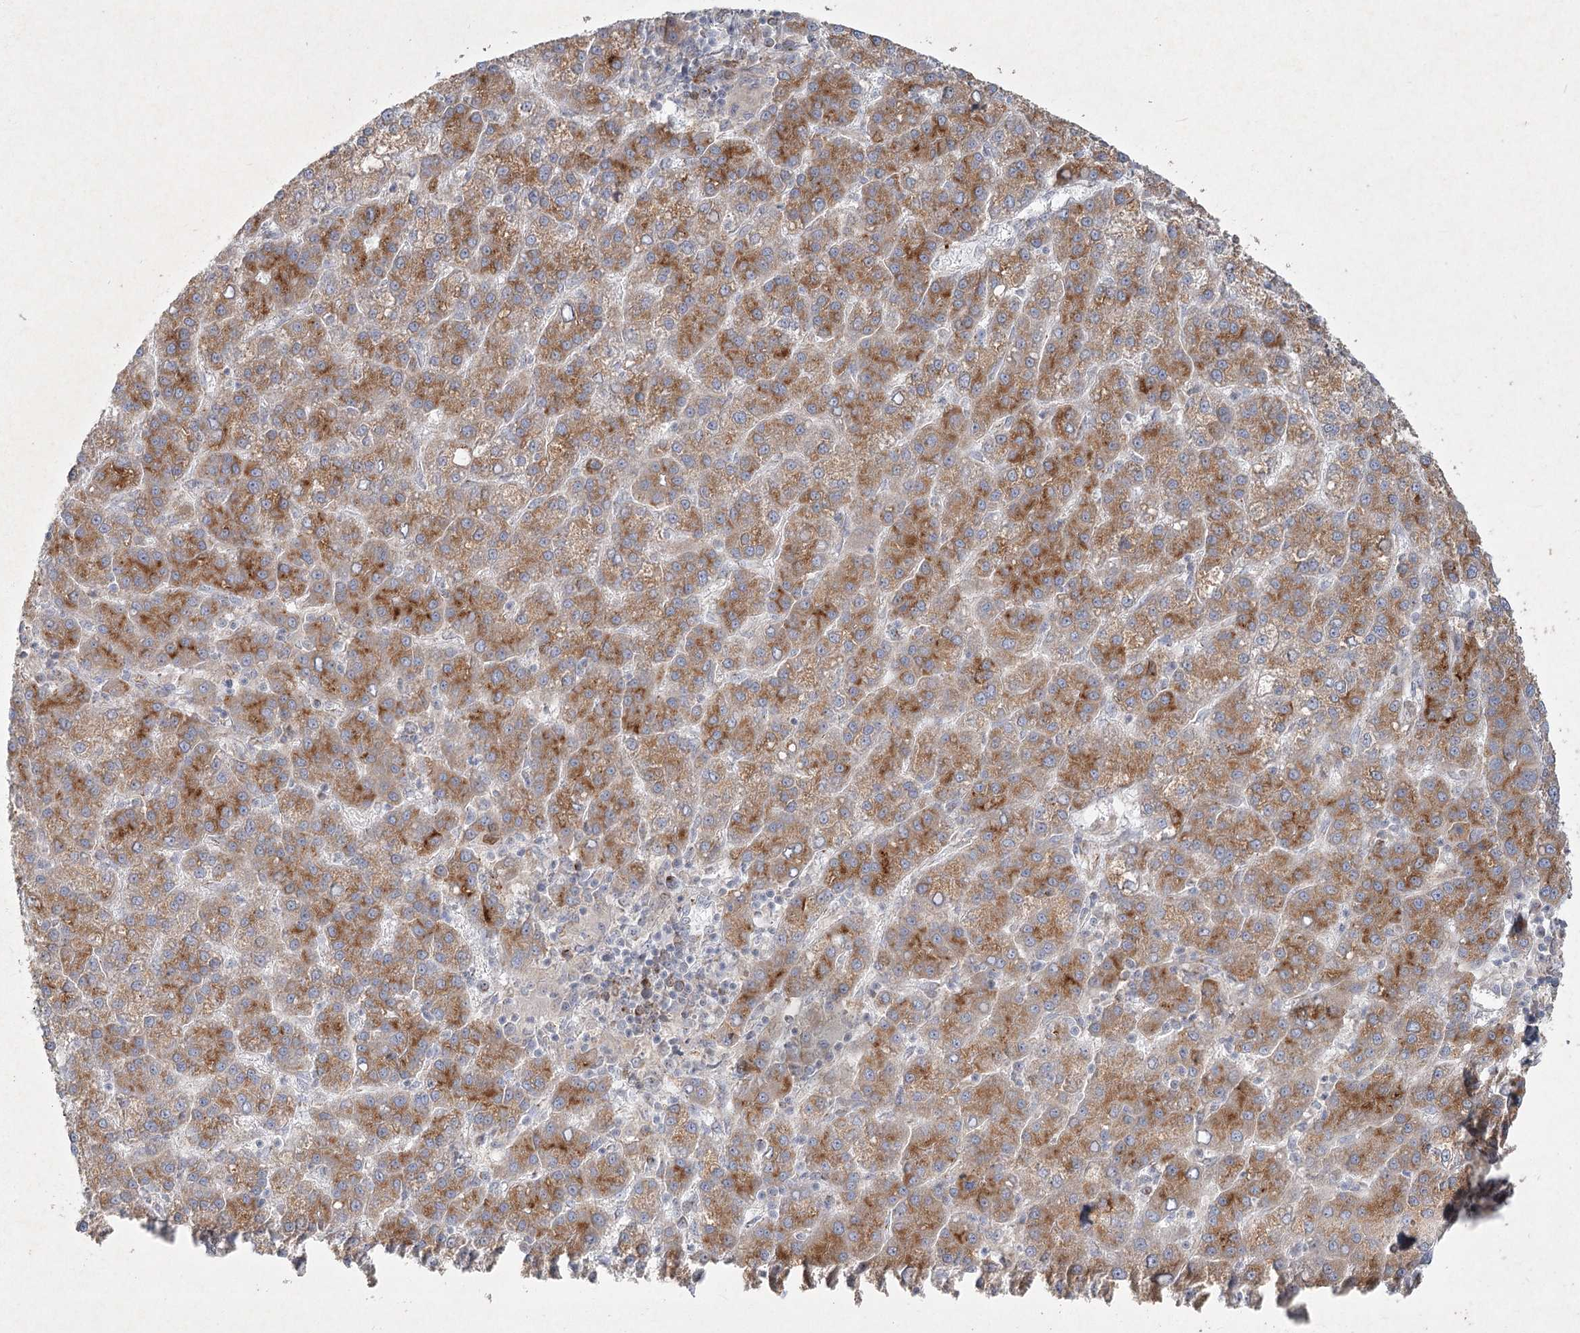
{"staining": {"intensity": "moderate", "quantity": ">75%", "location": "cytoplasmic/membranous"}, "tissue": "liver cancer", "cell_type": "Tumor cells", "image_type": "cancer", "snomed": [{"axis": "morphology", "description": "Carcinoma, Hepatocellular, NOS"}, {"axis": "topography", "description": "Liver"}], "caption": "The histopathology image shows staining of hepatocellular carcinoma (liver), revealing moderate cytoplasmic/membranous protein positivity (brown color) within tumor cells.", "gene": "LRP2BP", "patient": {"sex": "female", "age": 58}}